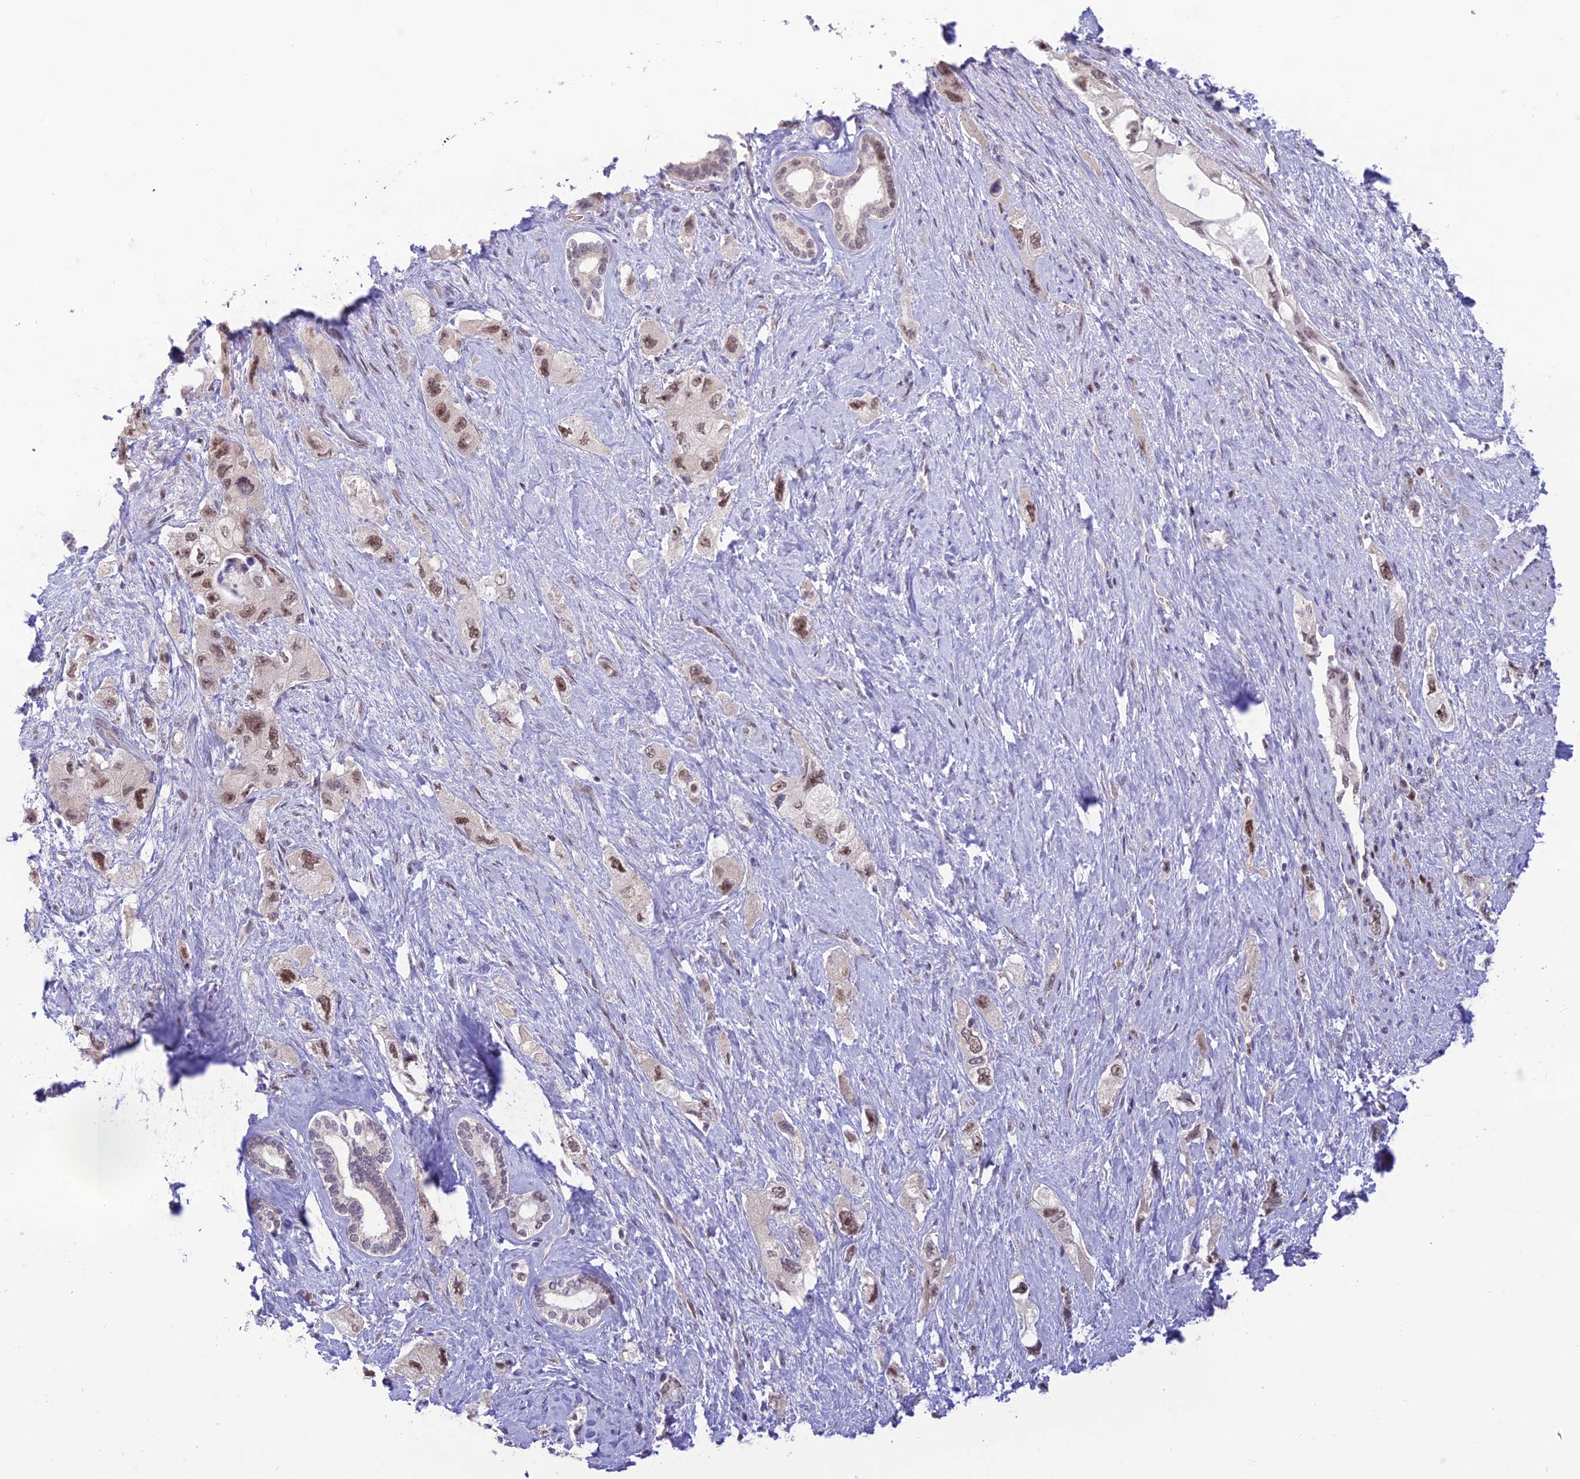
{"staining": {"intensity": "moderate", "quantity": ">75%", "location": "nuclear"}, "tissue": "pancreatic cancer", "cell_type": "Tumor cells", "image_type": "cancer", "snomed": [{"axis": "morphology", "description": "Adenocarcinoma, NOS"}, {"axis": "topography", "description": "Pancreas"}], "caption": "Immunohistochemistry (IHC) of adenocarcinoma (pancreatic) displays medium levels of moderate nuclear positivity in about >75% of tumor cells. Ihc stains the protein of interest in brown and the nuclei are stained blue.", "gene": "ASPDH", "patient": {"sex": "female", "age": 73}}